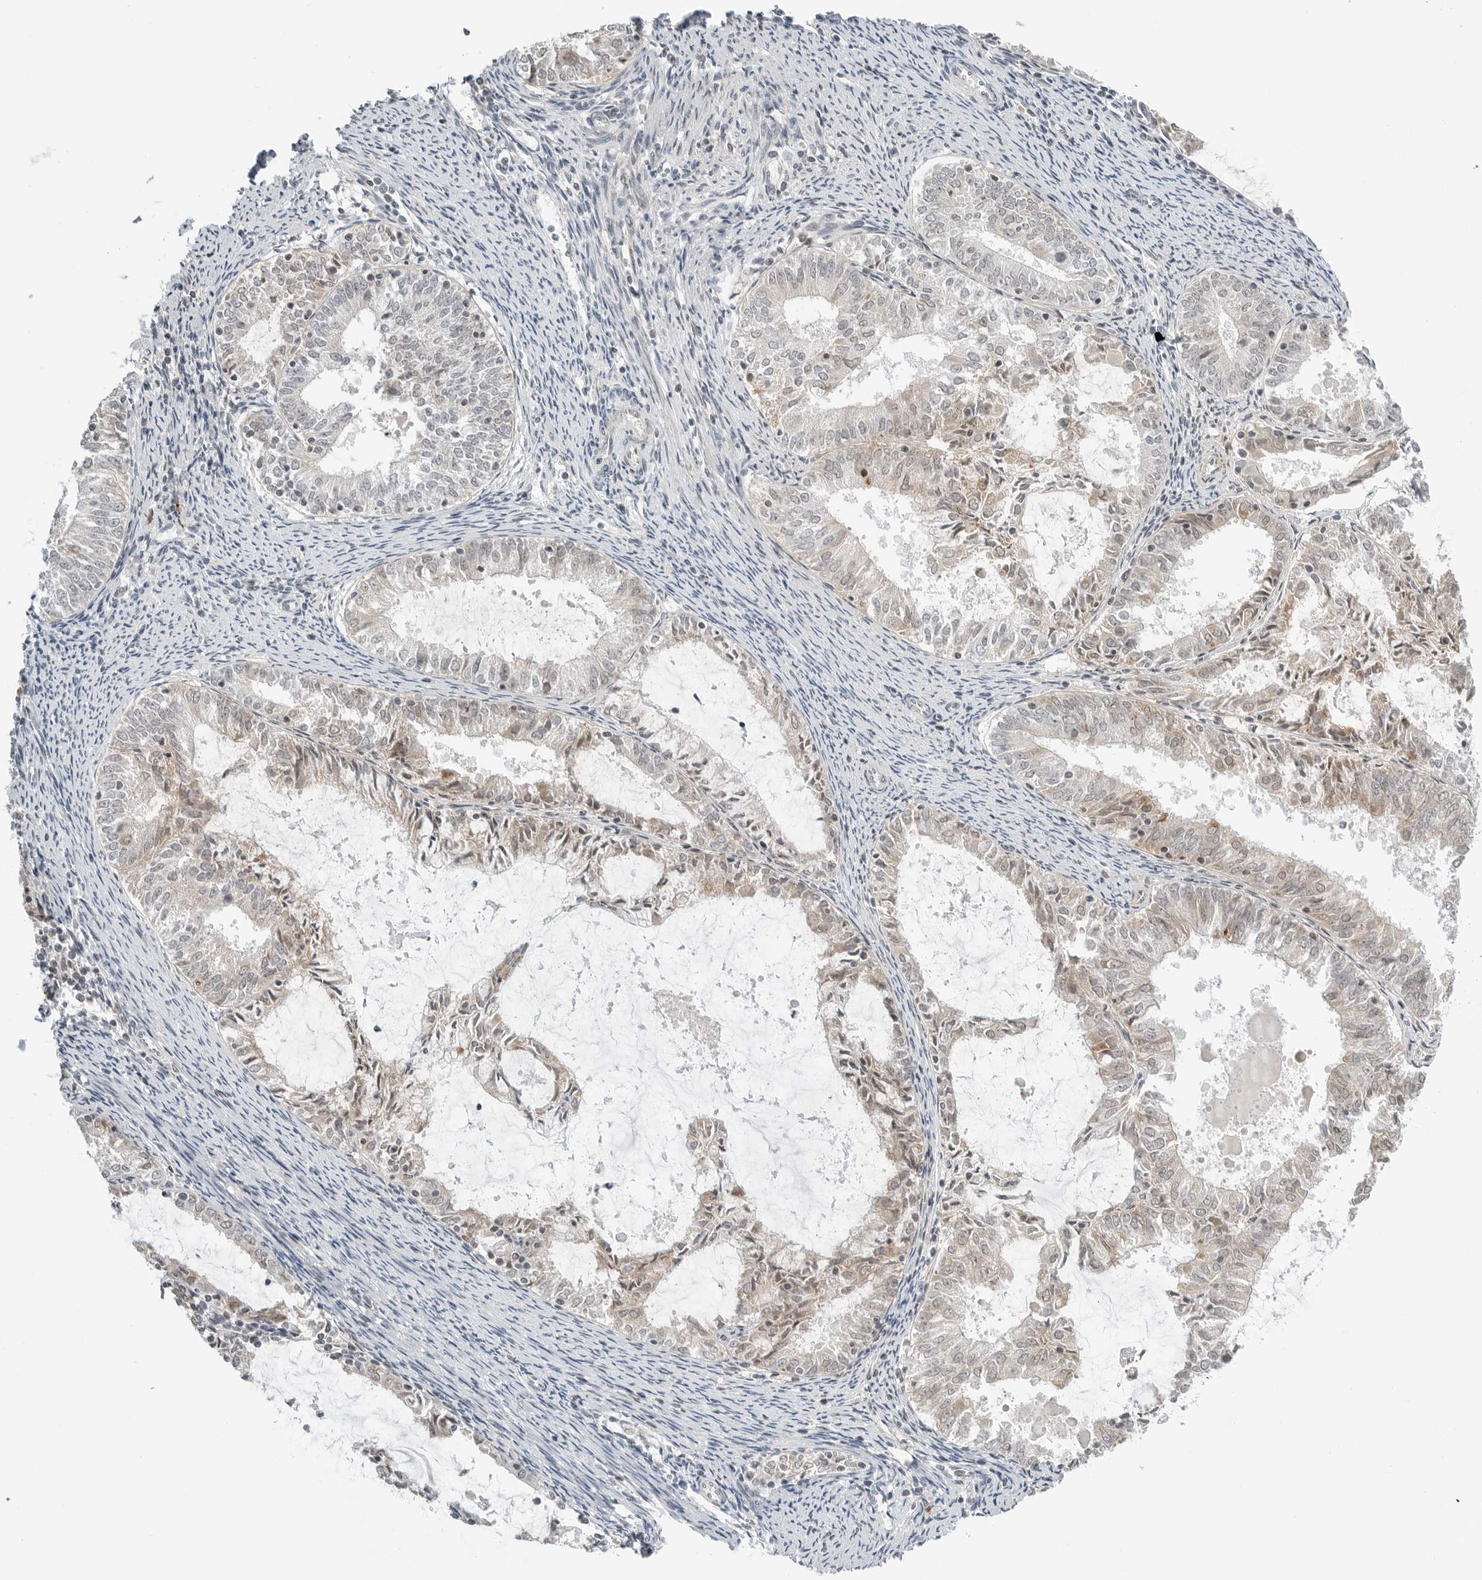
{"staining": {"intensity": "weak", "quantity": "<25%", "location": "cytoplasmic/membranous"}, "tissue": "endometrial cancer", "cell_type": "Tumor cells", "image_type": "cancer", "snomed": [{"axis": "morphology", "description": "Adenocarcinoma, NOS"}, {"axis": "topography", "description": "Endometrium"}], "caption": "The histopathology image demonstrates no staining of tumor cells in endometrial cancer.", "gene": "PEX2", "patient": {"sex": "female", "age": 57}}